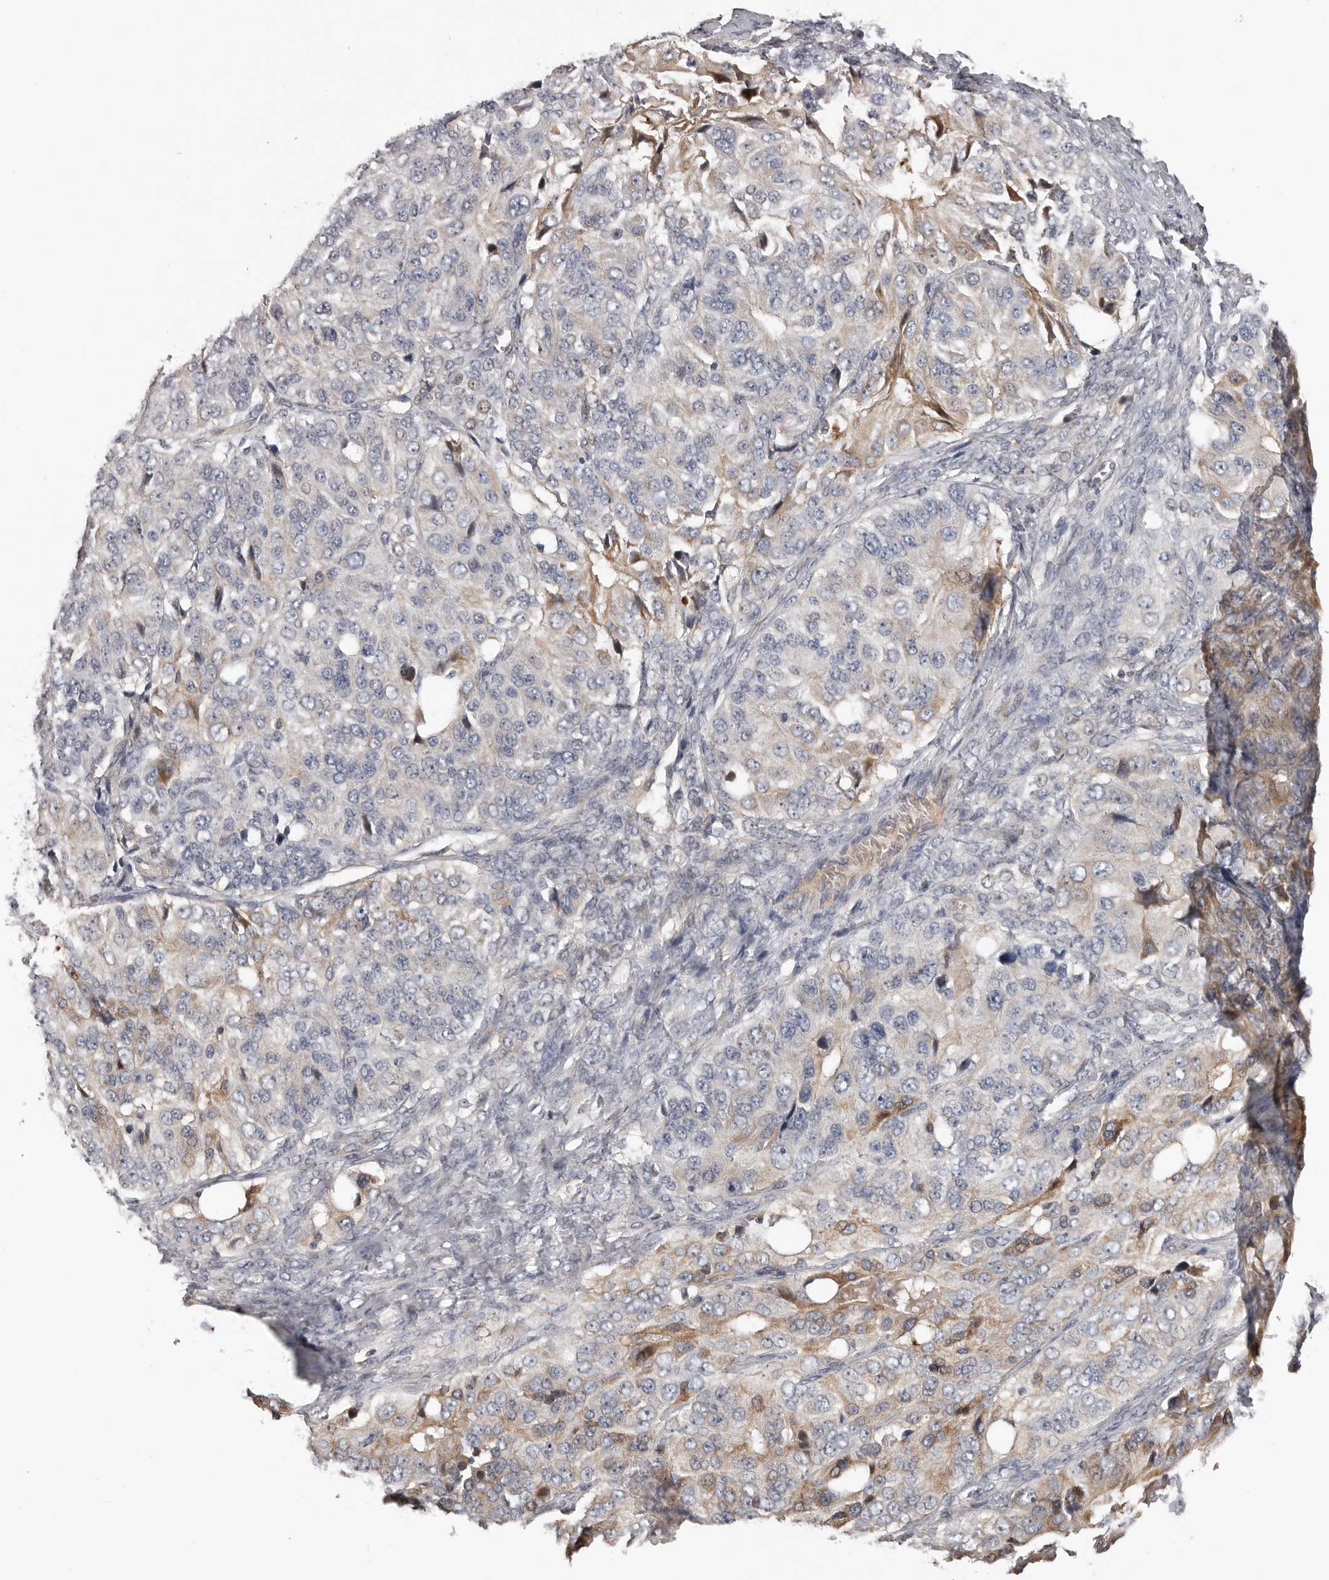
{"staining": {"intensity": "moderate", "quantity": "<25%", "location": "cytoplasmic/membranous"}, "tissue": "ovarian cancer", "cell_type": "Tumor cells", "image_type": "cancer", "snomed": [{"axis": "morphology", "description": "Carcinoma, endometroid"}, {"axis": "topography", "description": "Ovary"}], "caption": "Ovarian cancer stained for a protein reveals moderate cytoplasmic/membranous positivity in tumor cells.", "gene": "RNF217", "patient": {"sex": "female", "age": 51}}